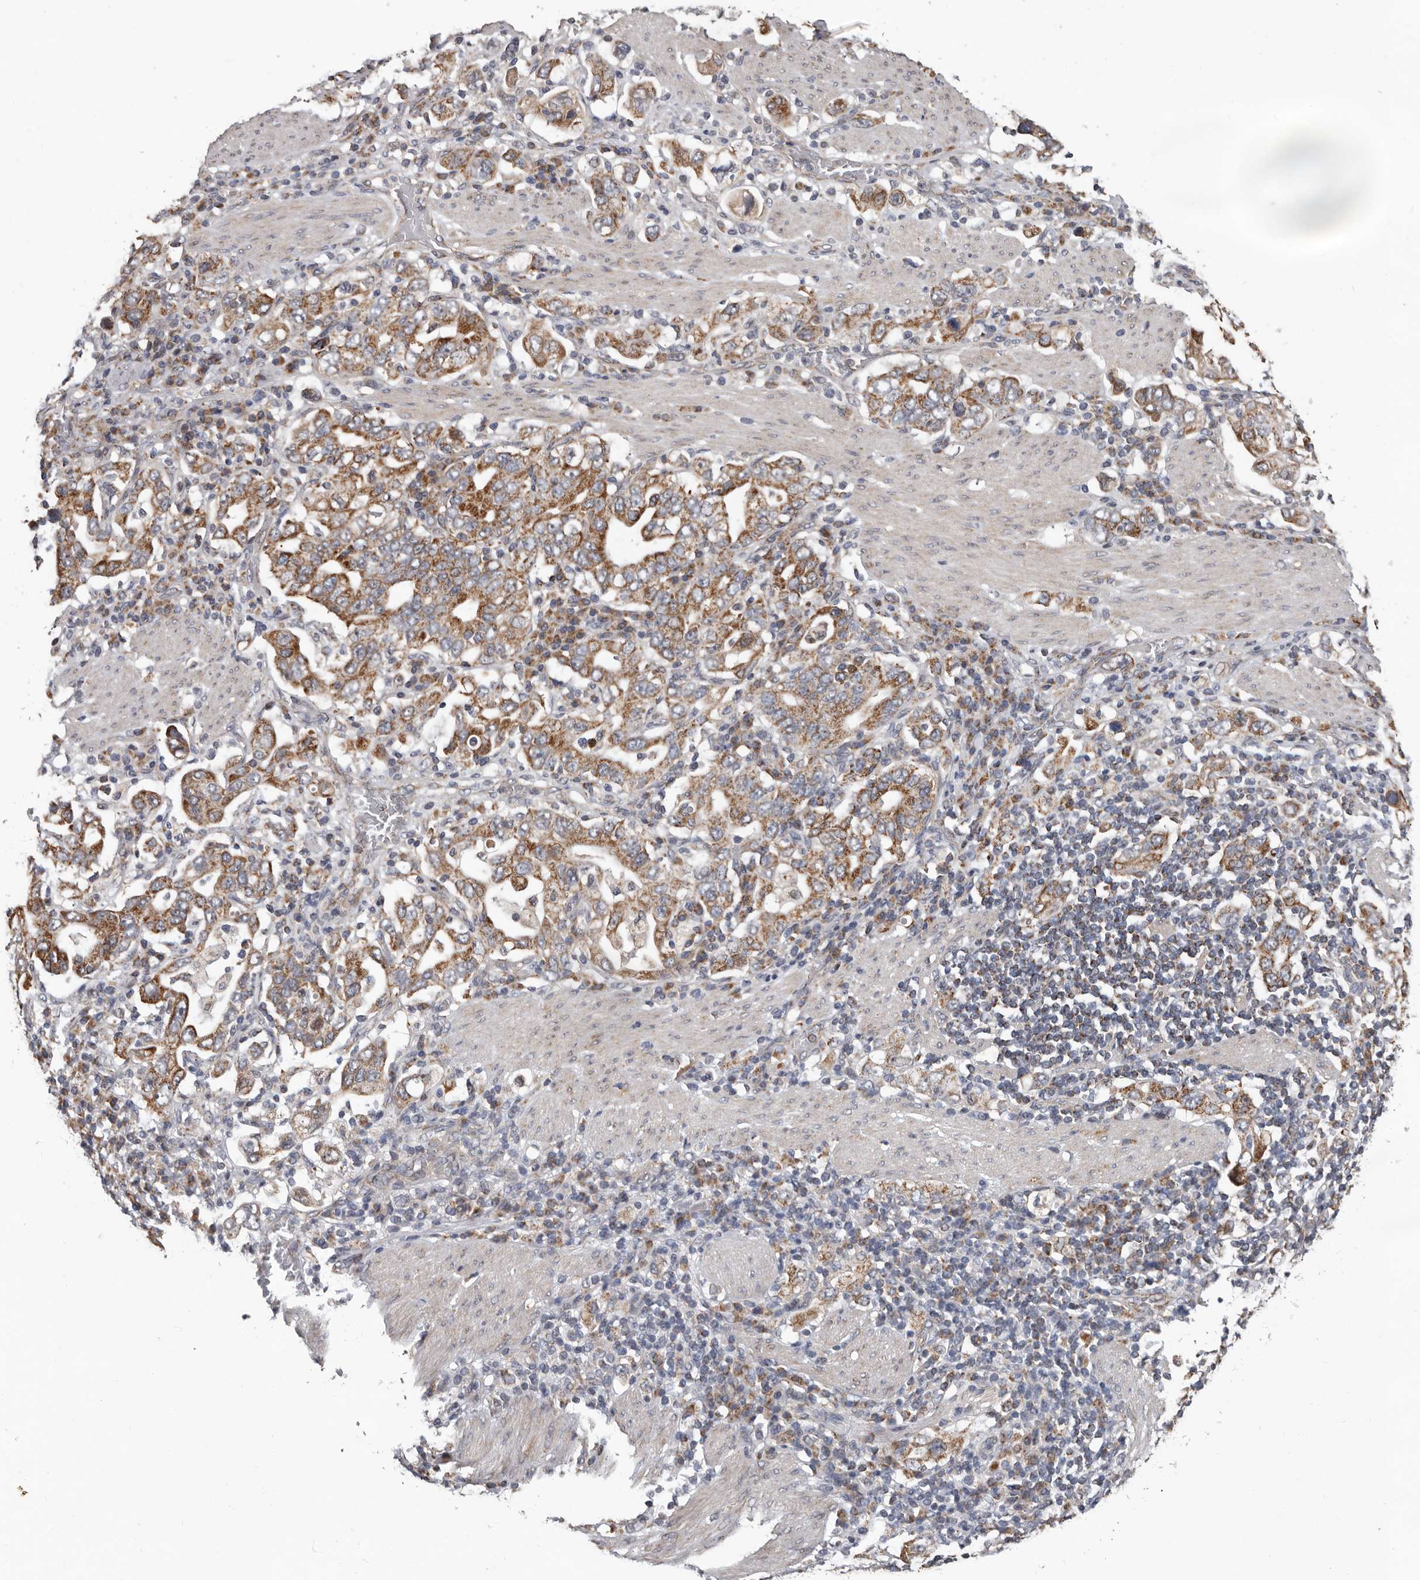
{"staining": {"intensity": "moderate", "quantity": ">75%", "location": "cytoplasmic/membranous"}, "tissue": "stomach cancer", "cell_type": "Tumor cells", "image_type": "cancer", "snomed": [{"axis": "morphology", "description": "Adenocarcinoma, NOS"}, {"axis": "topography", "description": "Stomach, upper"}], "caption": "Protein staining of adenocarcinoma (stomach) tissue shows moderate cytoplasmic/membranous staining in approximately >75% of tumor cells.", "gene": "MRPL18", "patient": {"sex": "male", "age": 62}}